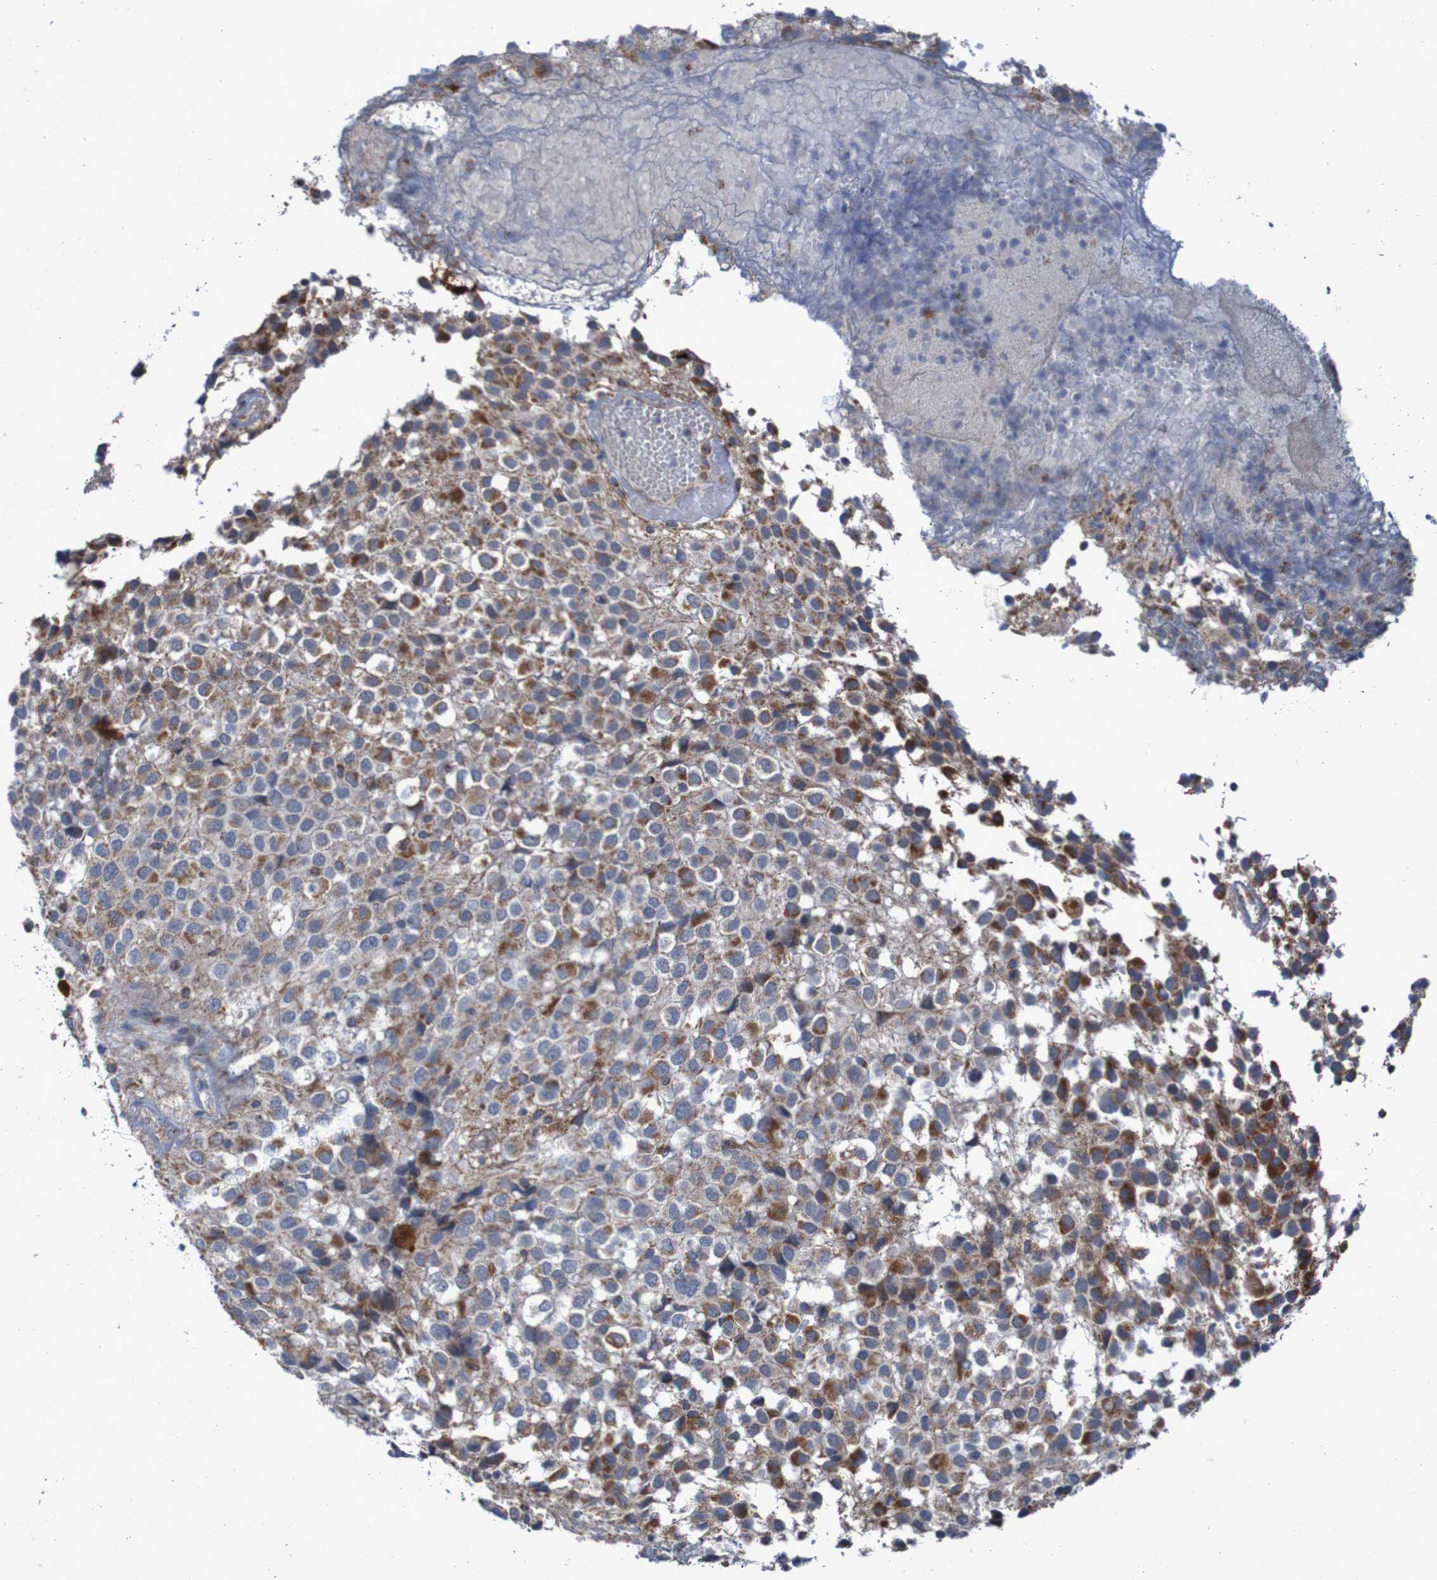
{"staining": {"intensity": "moderate", "quantity": "25%-75%", "location": "cytoplasmic/membranous"}, "tissue": "glioma", "cell_type": "Tumor cells", "image_type": "cancer", "snomed": [{"axis": "morphology", "description": "Glioma, malignant, High grade"}, {"axis": "topography", "description": "Brain"}], "caption": "Immunohistochemistry (DAB (3,3'-diaminobenzidine)) staining of glioma exhibits moderate cytoplasmic/membranous protein expression in approximately 25%-75% of tumor cells.", "gene": "CCDC51", "patient": {"sex": "male", "age": 32}}